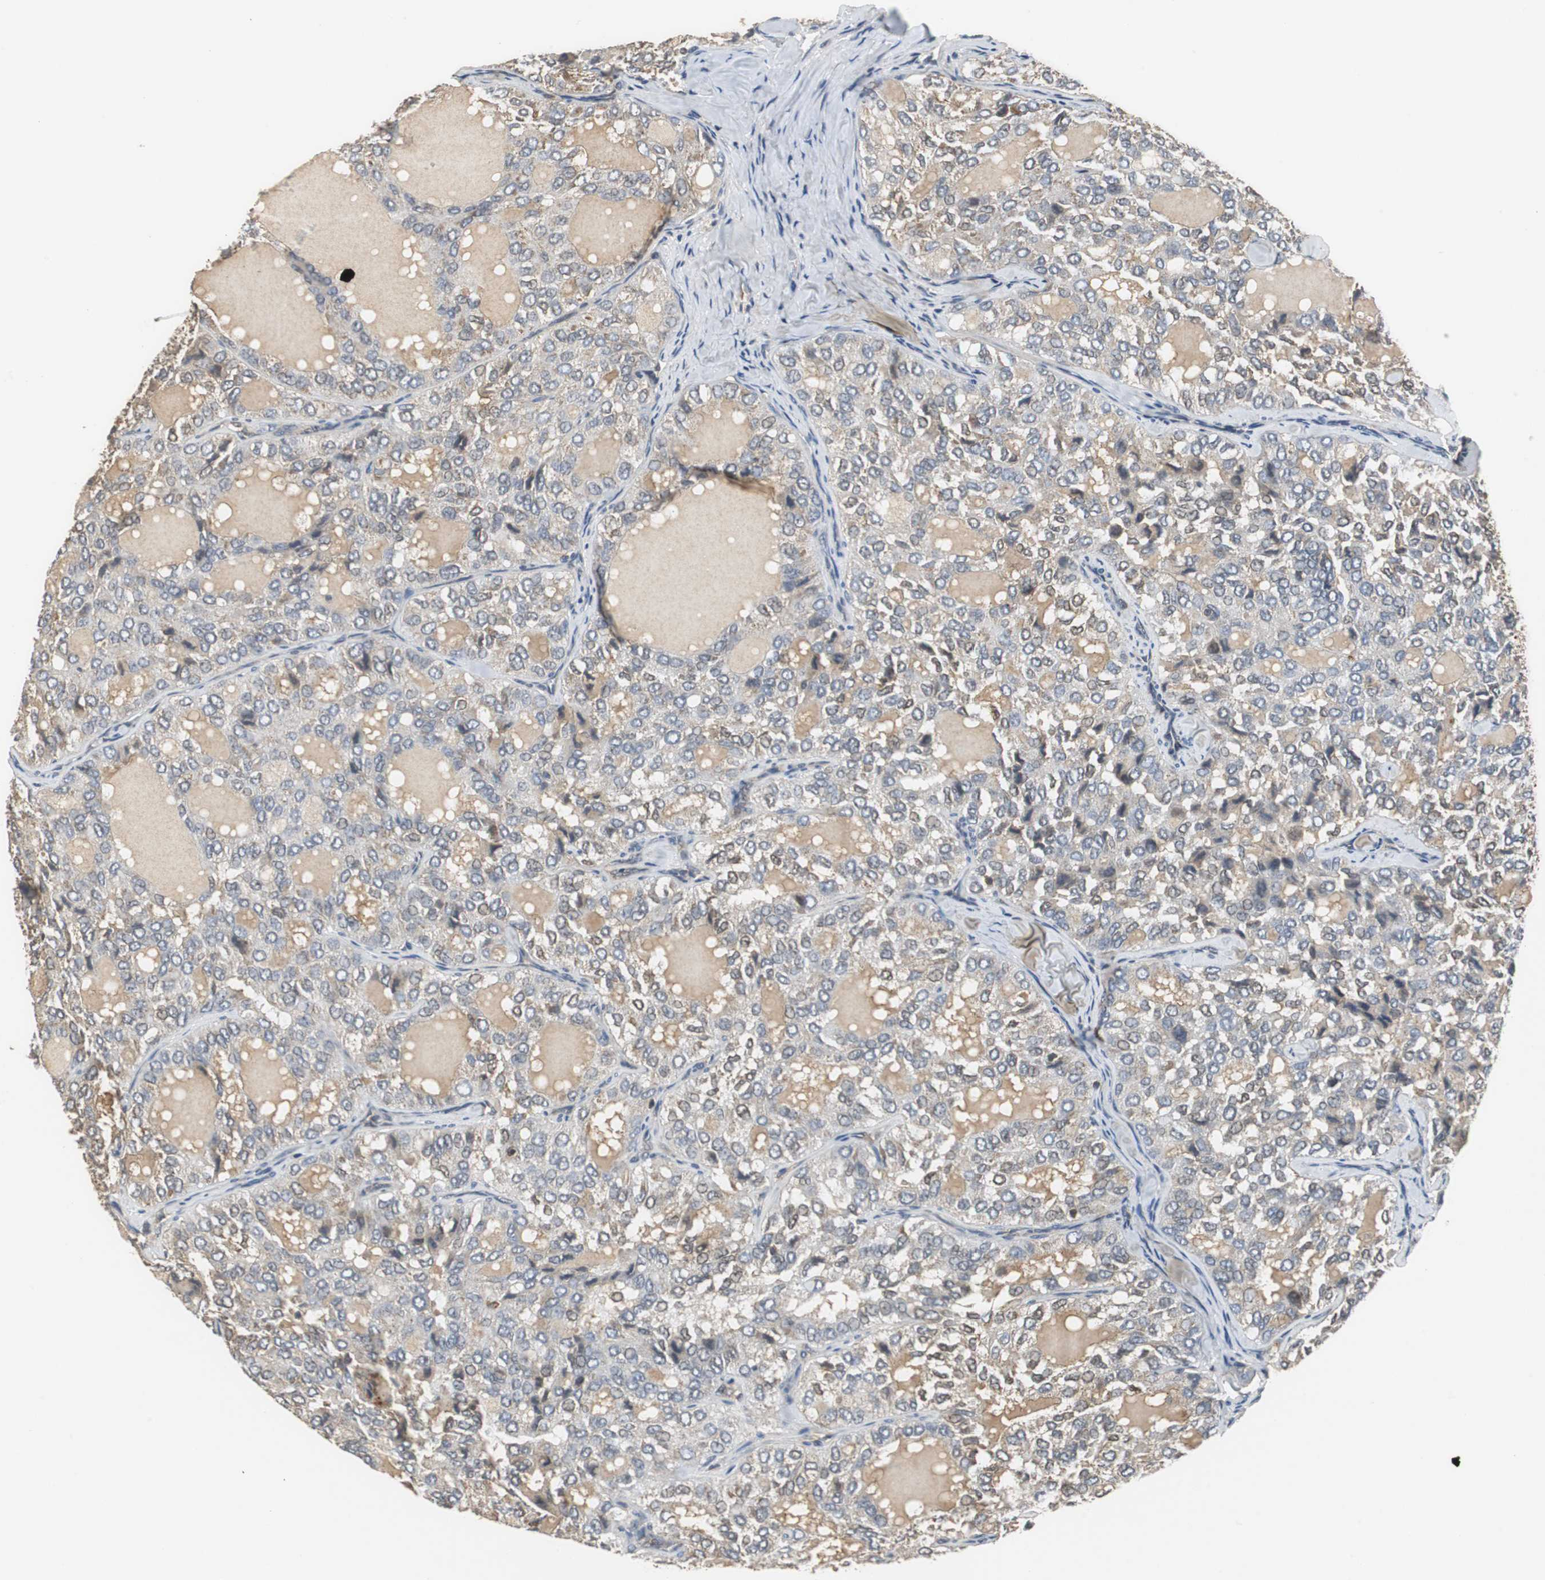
{"staining": {"intensity": "moderate", "quantity": ">75%", "location": "cytoplasmic/membranous"}, "tissue": "thyroid cancer", "cell_type": "Tumor cells", "image_type": "cancer", "snomed": [{"axis": "morphology", "description": "Follicular adenoma carcinoma, NOS"}, {"axis": "topography", "description": "Thyroid gland"}], "caption": "IHC image of neoplastic tissue: thyroid cancer (follicular adenoma carcinoma) stained using IHC reveals medium levels of moderate protein expression localized specifically in the cytoplasmic/membranous of tumor cells, appearing as a cytoplasmic/membranous brown color.", "gene": "VBP1", "patient": {"sex": "male", "age": 75}}